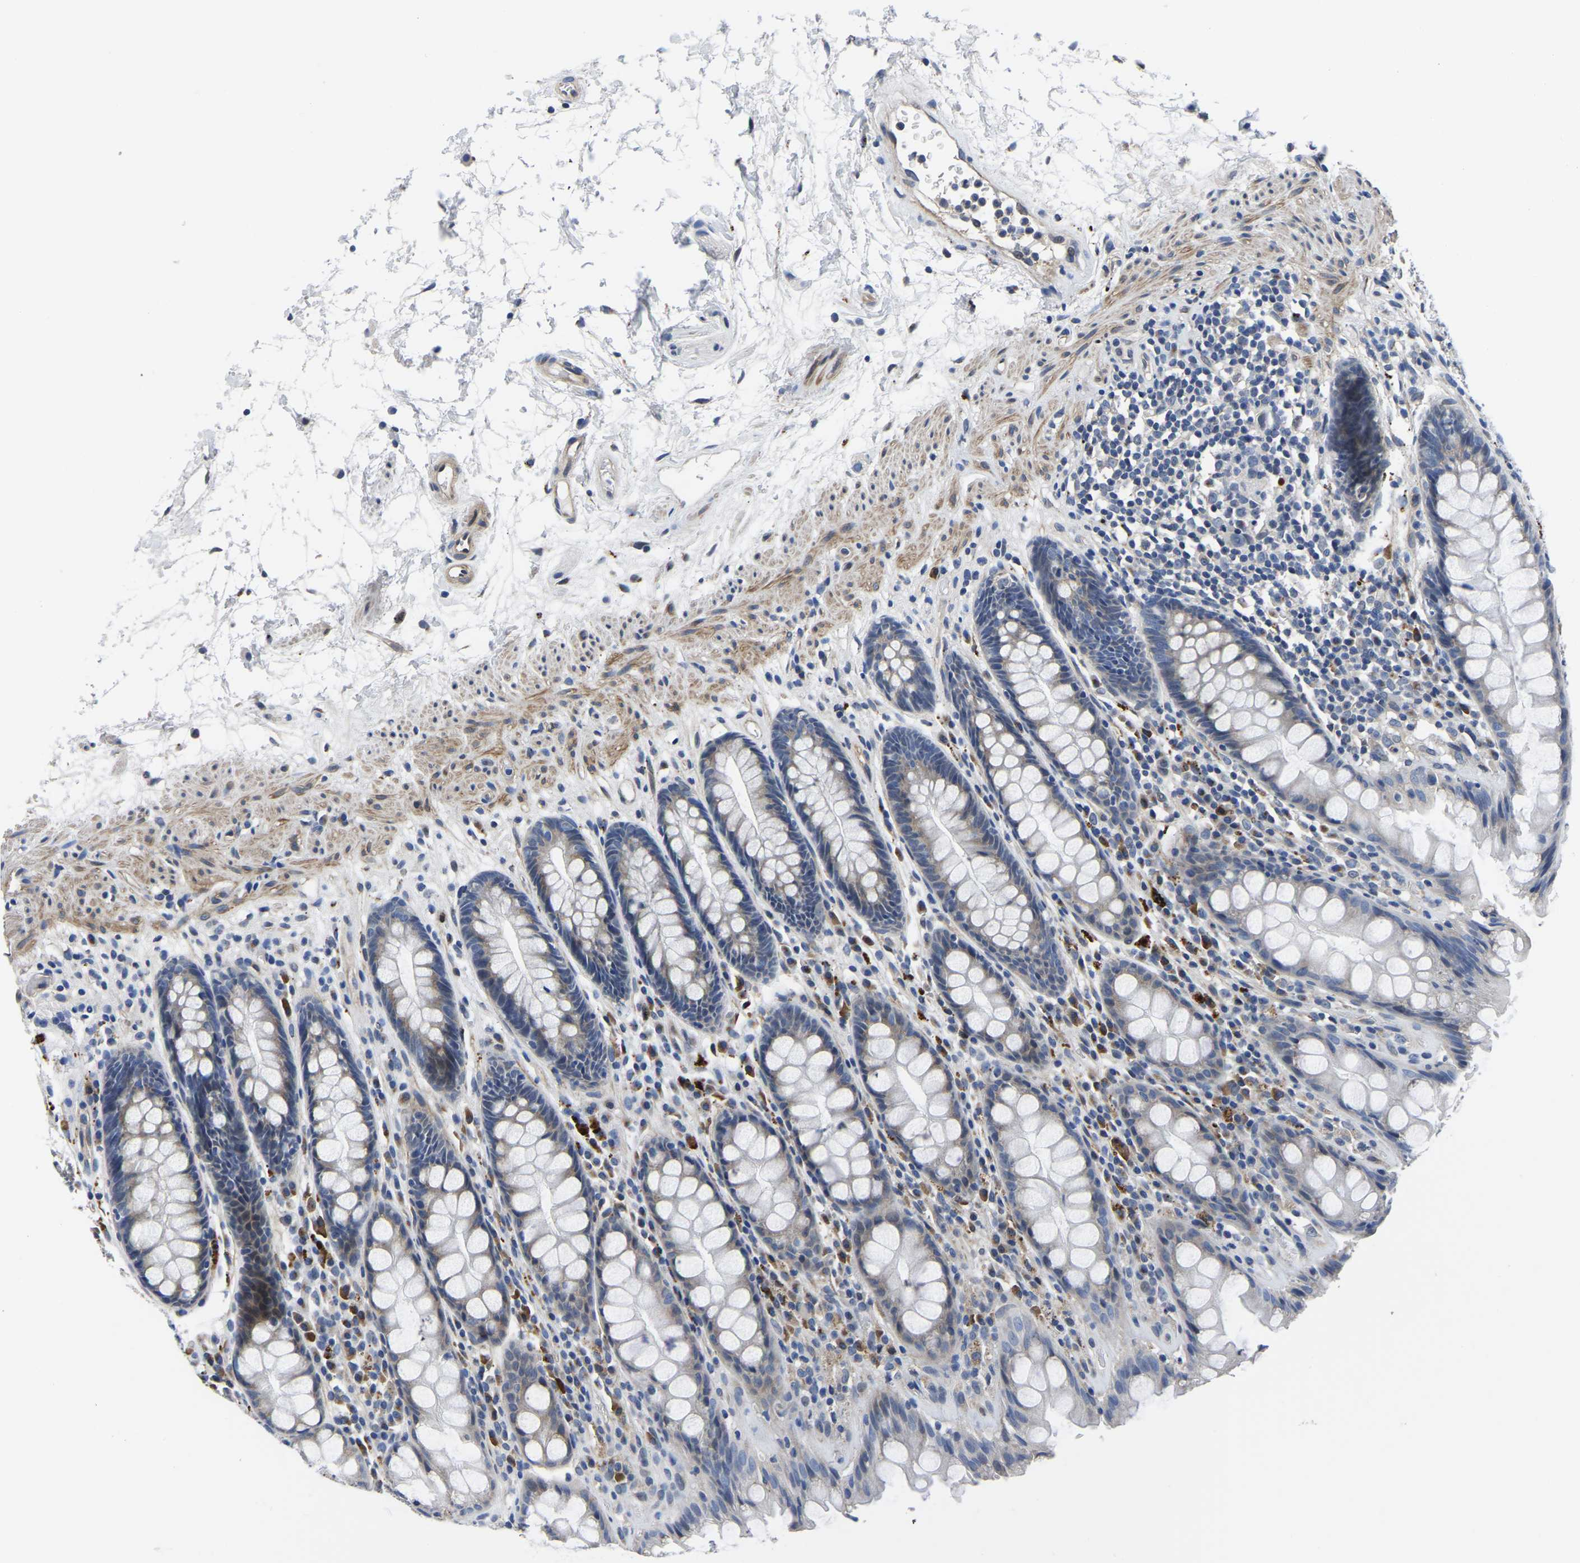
{"staining": {"intensity": "weak", "quantity": "<25%", "location": "cytoplasmic/membranous"}, "tissue": "rectum", "cell_type": "Glandular cells", "image_type": "normal", "snomed": [{"axis": "morphology", "description": "Normal tissue, NOS"}, {"axis": "topography", "description": "Rectum"}], "caption": "This is an immunohistochemistry image of unremarkable rectum. There is no staining in glandular cells.", "gene": "PDLIM7", "patient": {"sex": "male", "age": 64}}